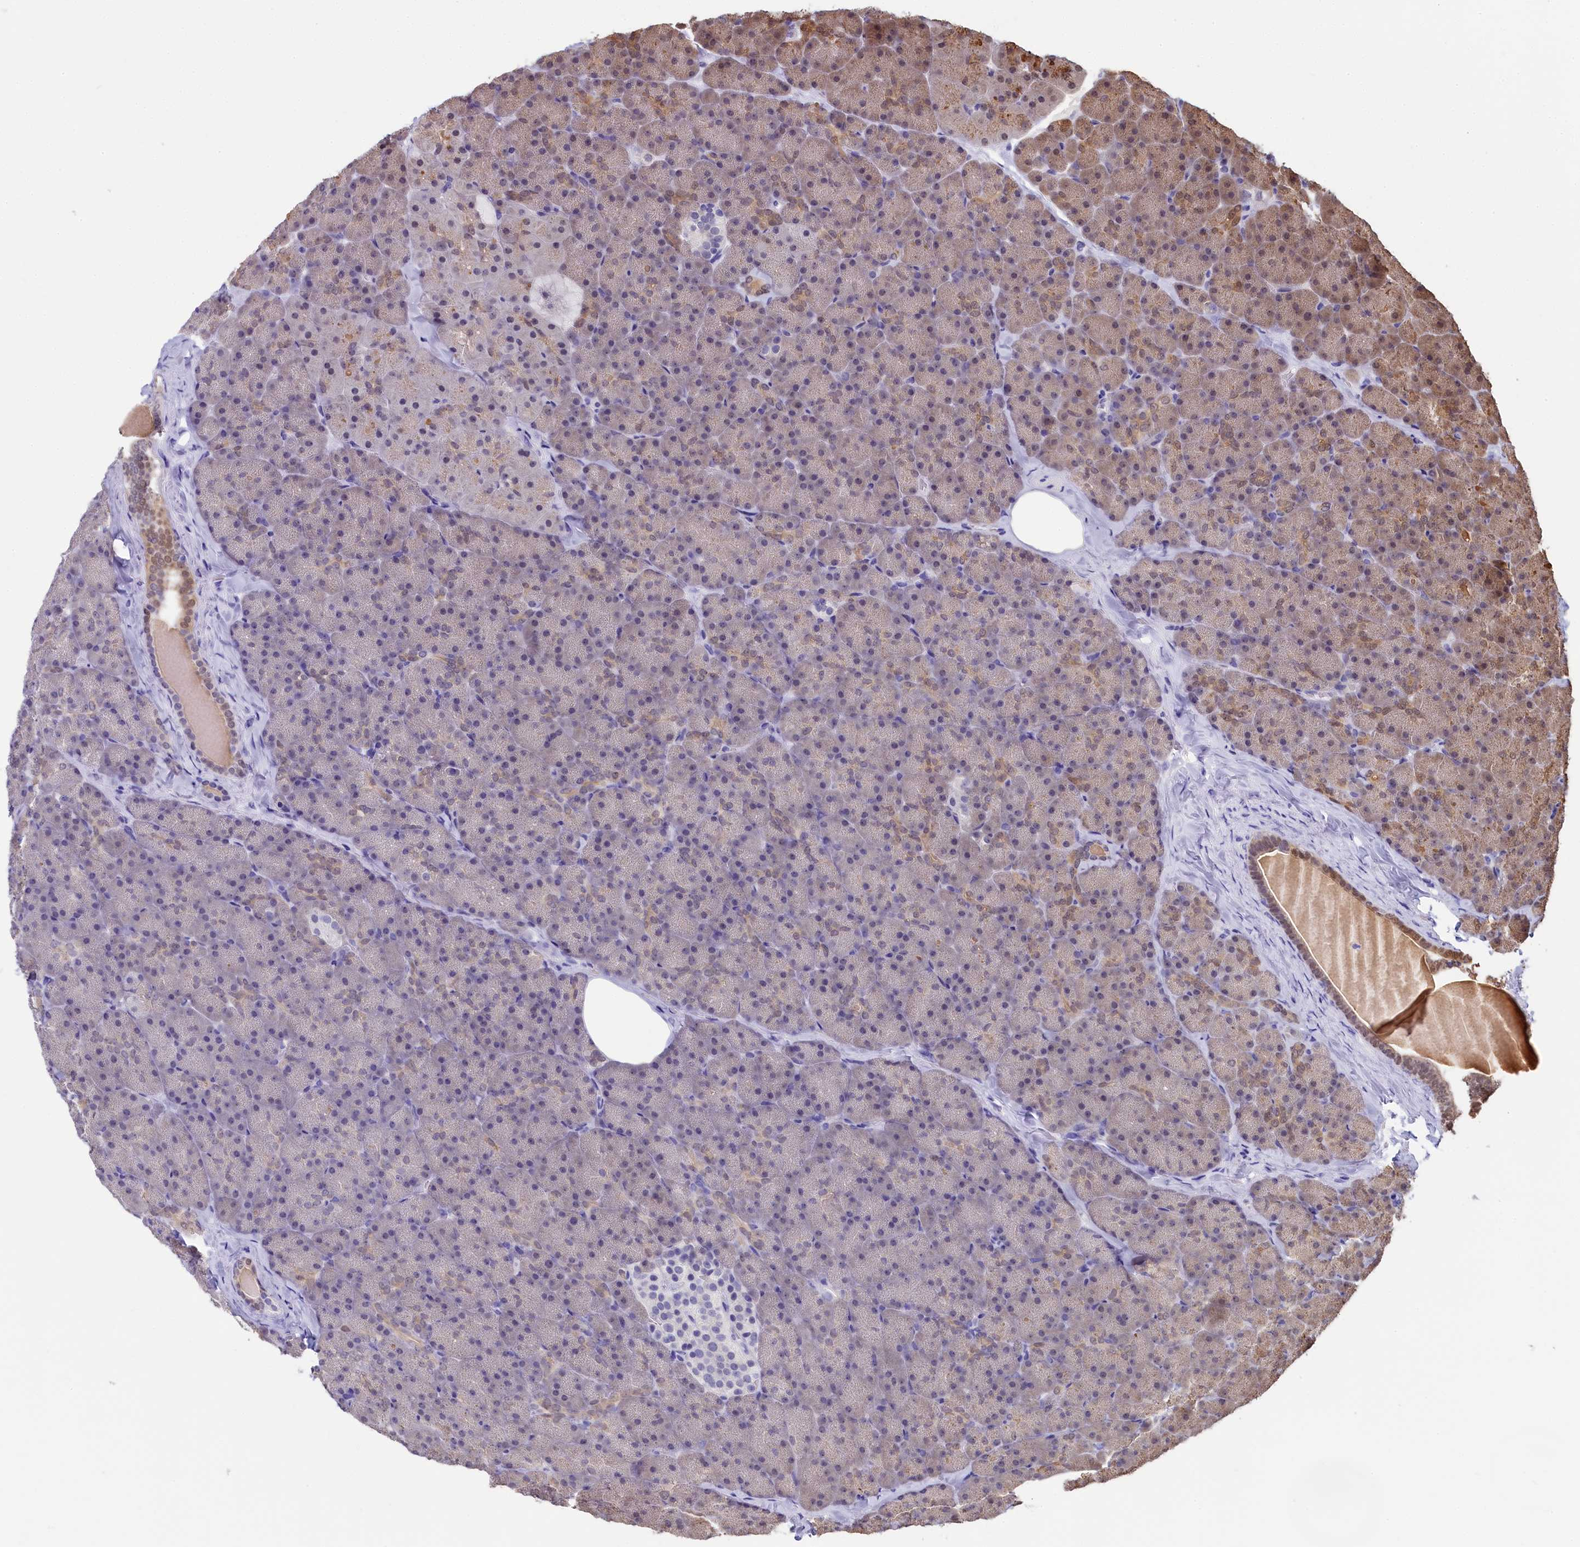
{"staining": {"intensity": "moderate", "quantity": "<25%", "location": "cytoplasmic/membranous,nuclear"}, "tissue": "pancreas", "cell_type": "Exocrine glandular cells", "image_type": "normal", "snomed": [{"axis": "morphology", "description": "Normal tissue, NOS"}, {"axis": "topography", "description": "Pancreas"}], "caption": "IHC of normal human pancreas exhibits low levels of moderate cytoplasmic/membranous,nuclear staining in approximately <25% of exocrine glandular cells. Immunohistochemistry stains the protein in brown and the nuclei are stained blue.", "gene": "C11orf54", "patient": {"sex": "male", "age": 36}}